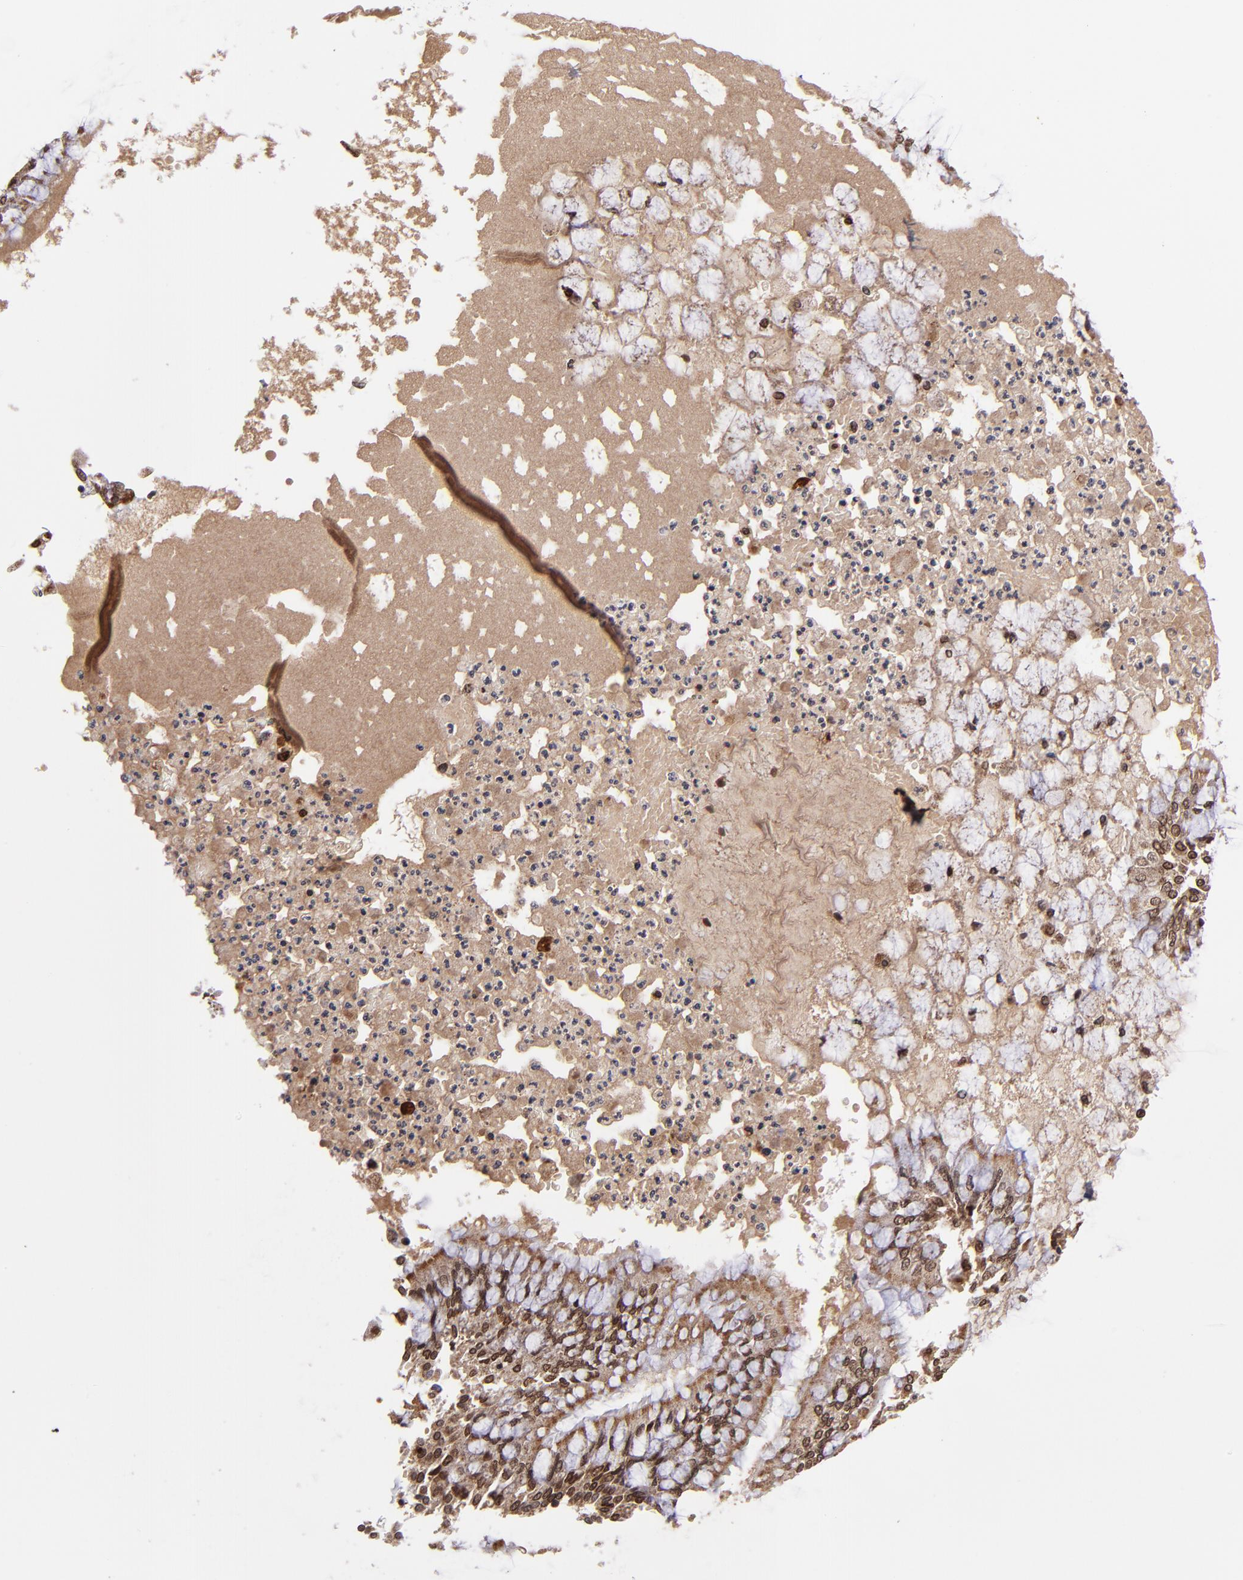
{"staining": {"intensity": "moderate", "quantity": ">75%", "location": "cytoplasmic/membranous,nuclear"}, "tissue": "bronchus", "cell_type": "Respiratory epithelial cells", "image_type": "normal", "snomed": [{"axis": "morphology", "description": "Normal tissue, NOS"}, {"axis": "topography", "description": "Cartilage tissue"}, {"axis": "topography", "description": "Bronchus"}, {"axis": "topography", "description": "Lung"}], "caption": "DAB (3,3'-diaminobenzidine) immunohistochemical staining of normal human bronchus reveals moderate cytoplasmic/membranous,nuclear protein expression in approximately >75% of respiratory epithelial cells. The staining was performed using DAB (3,3'-diaminobenzidine), with brown indicating positive protein expression. Nuclei are stained blue with hematoxylin.", "gene": "TOP1MT", "patient": {"sex": "female", "age": 49}}